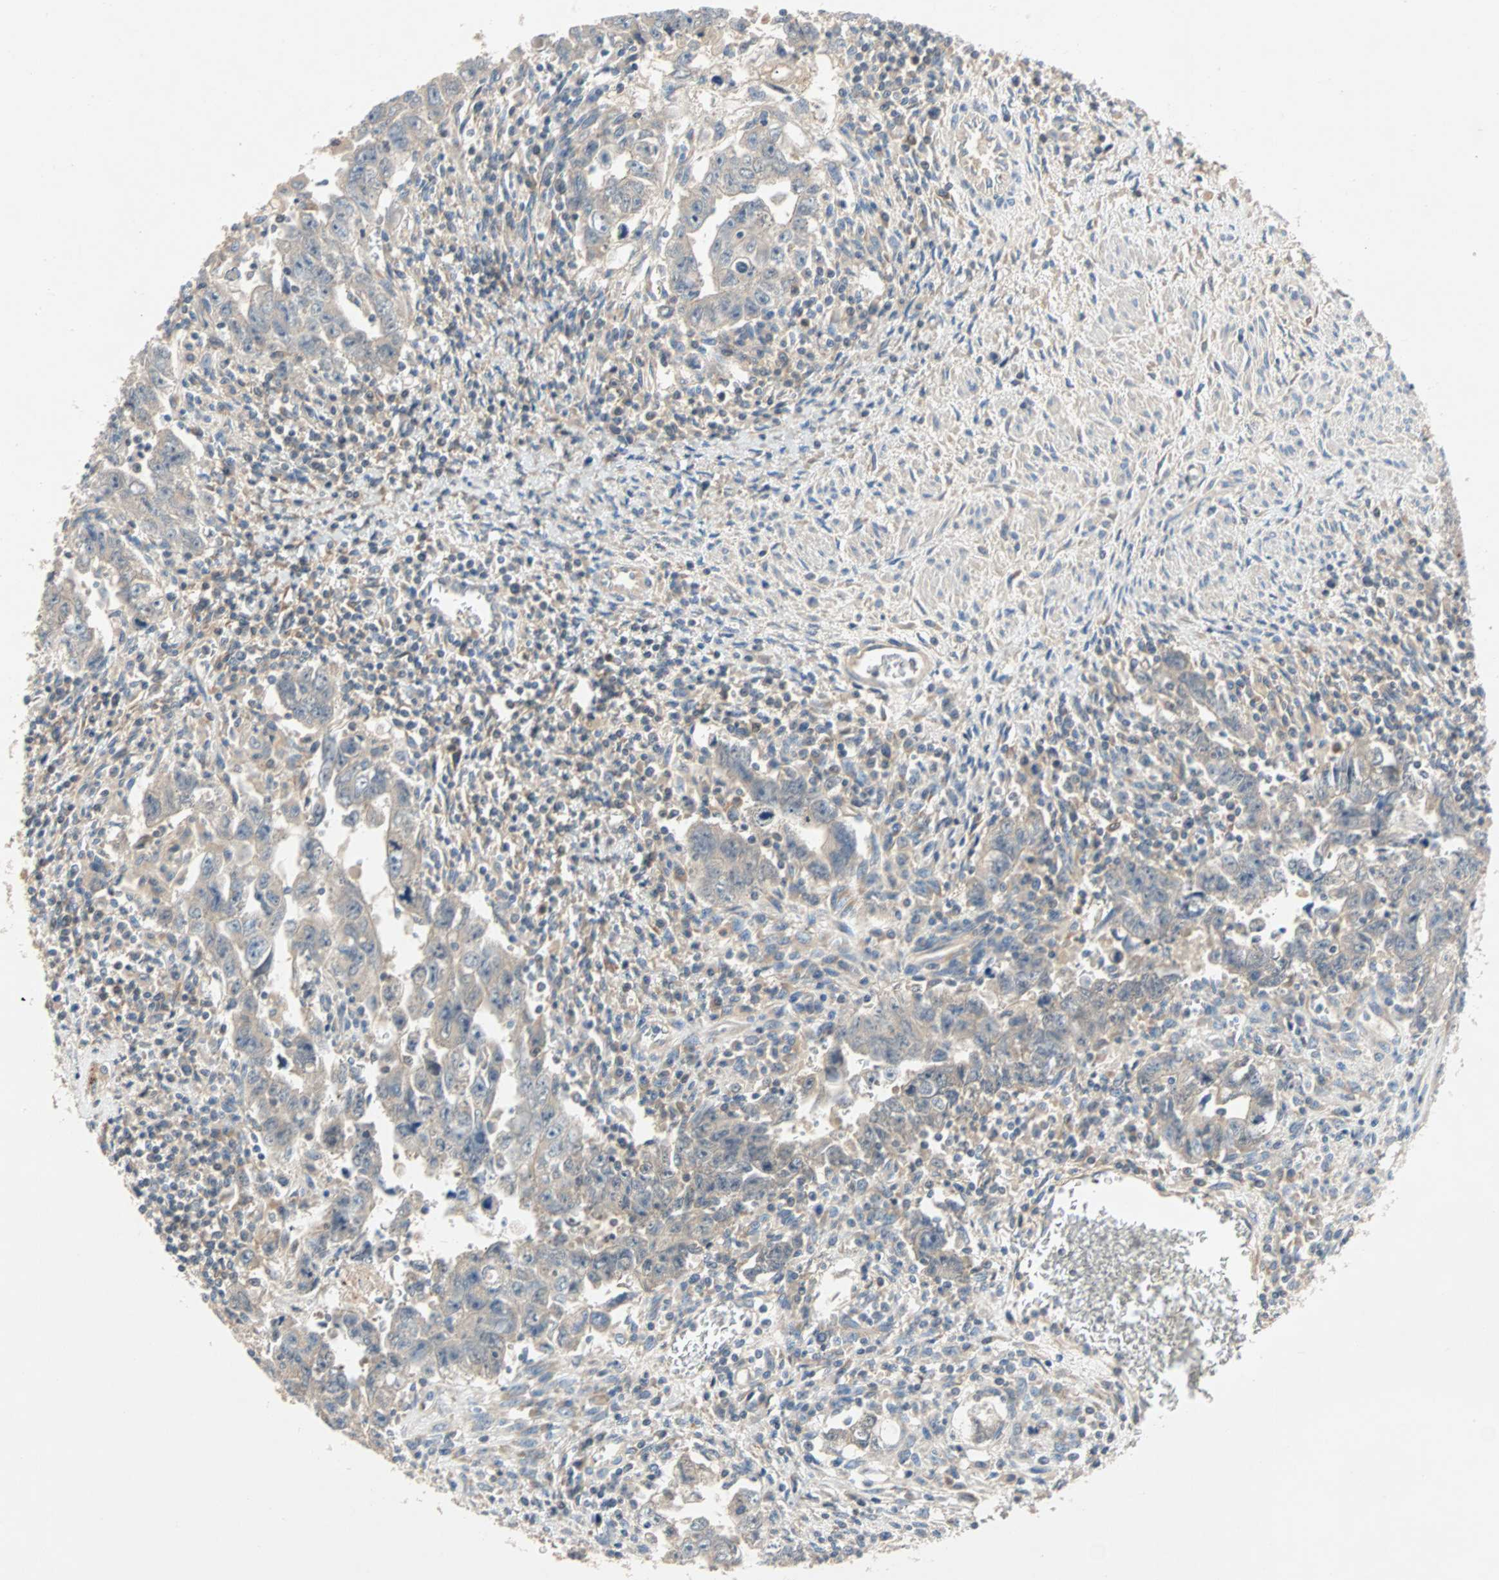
{"staining": {"intensity": "negative", "quantity": "none", "location": "none"}, "tissue": "testis cancer", "cell_type": "Tumor cells", "image_type": "cancer", "snomed": [{"axis": "morphology", "description": "Carcinoma, Embryonal, NOS"}, {"axis": "topography", "description": "Testis"}], "caption": "Immunohistochemical staining of testis embryonal carcinoma demonstrates no significant positivity in tumor cells.", "gene": "MAP4K1", "patient": {"sex": "male", "age": 28}}